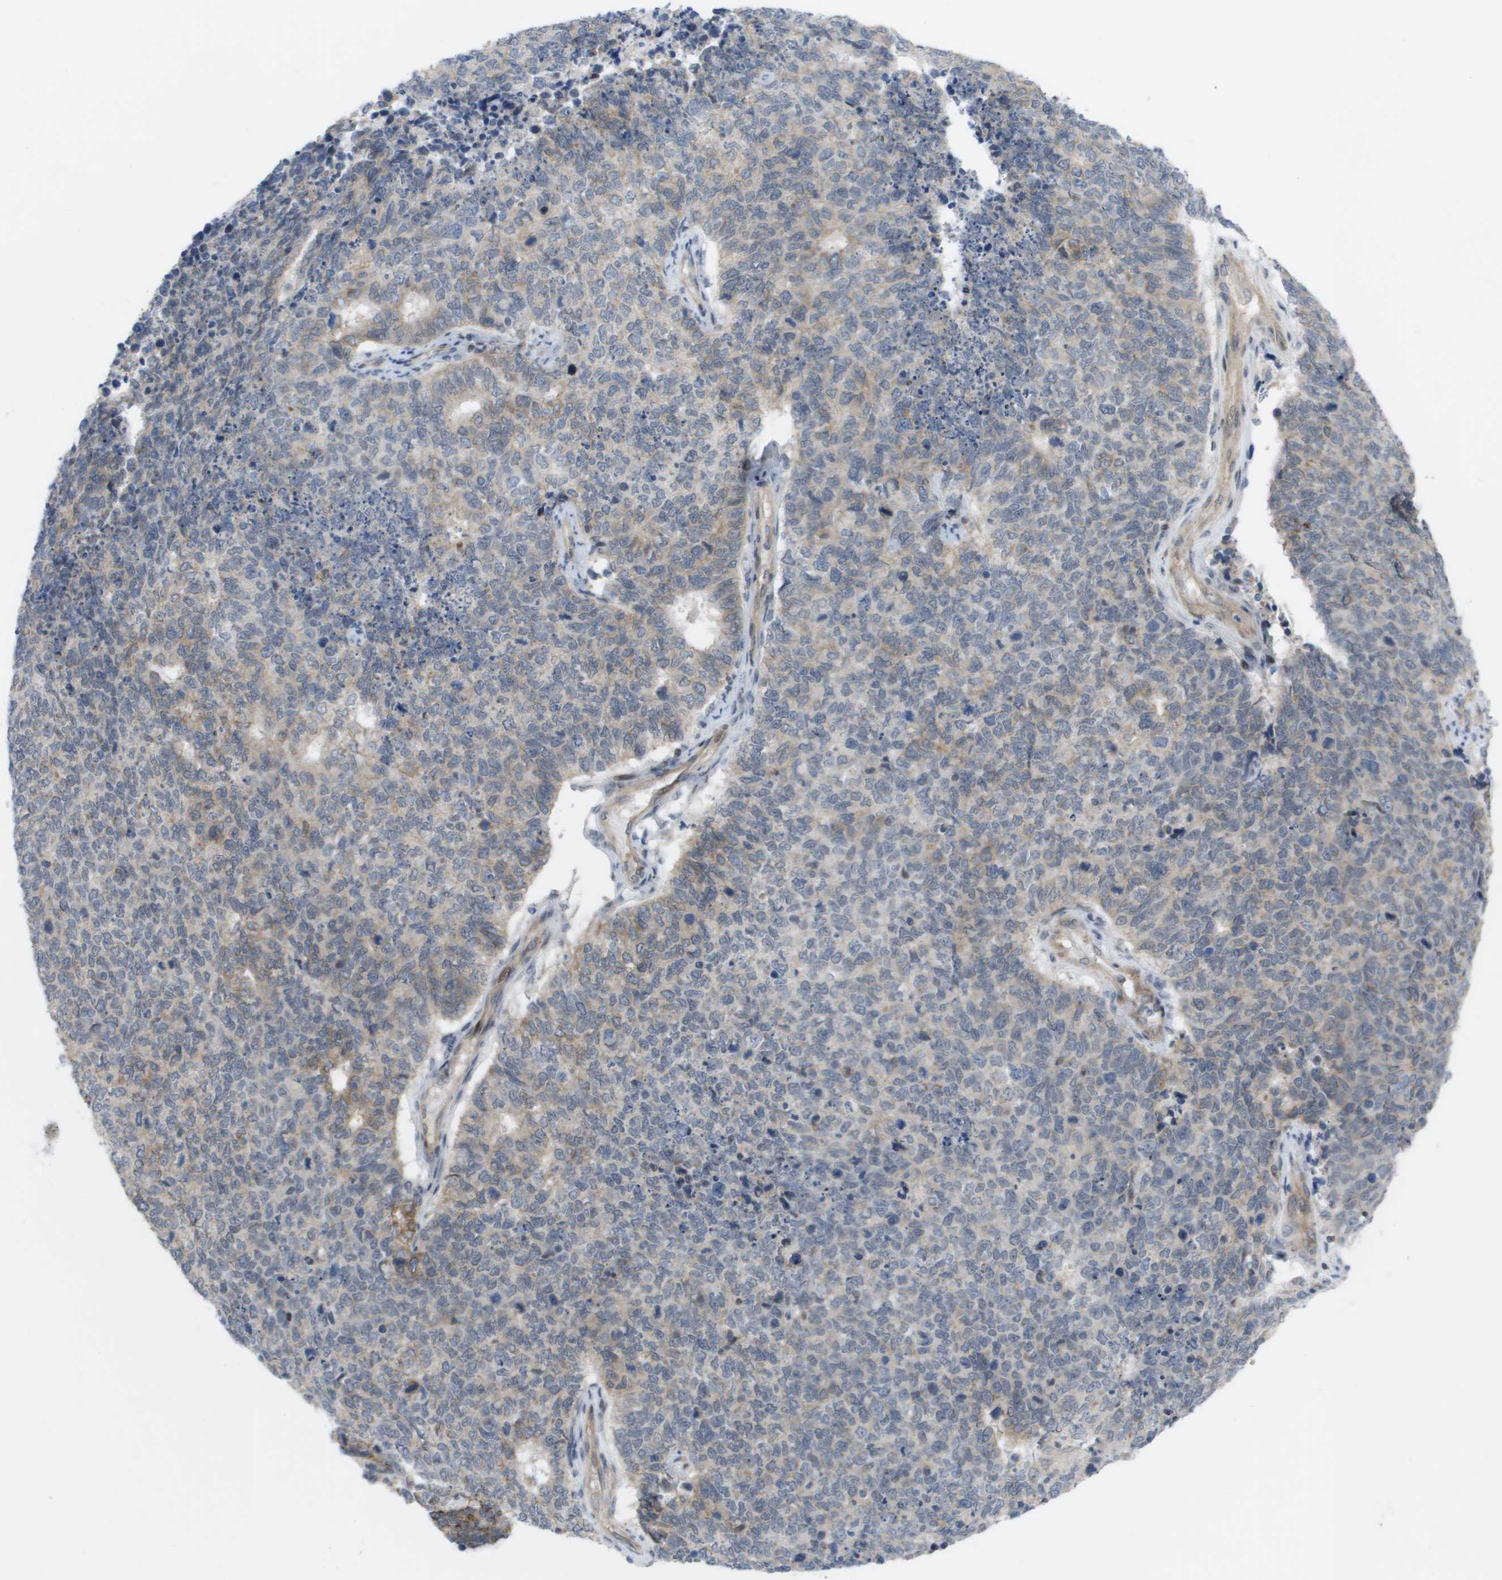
{"staining": {"intensity": "weak", "quantity": "<25%", "location": "cytoplasmic/membranous"}, "tissue": "cervical cancer", "cell_type": "Tumor cells", "image_type": "cancer", "snomed": [{"axis": "morphology", "description": "Squamous cell carcinoma, NOS"}, {"axis": "topography", "description": "Cervix"}], "caption": "Histopathology image shows no protein expression in tumor cells of cervical cancer (squamous cell carcinoma) tissue.", "gene": "MTARC2", "patient": {"sex": "female", "age": 63}}